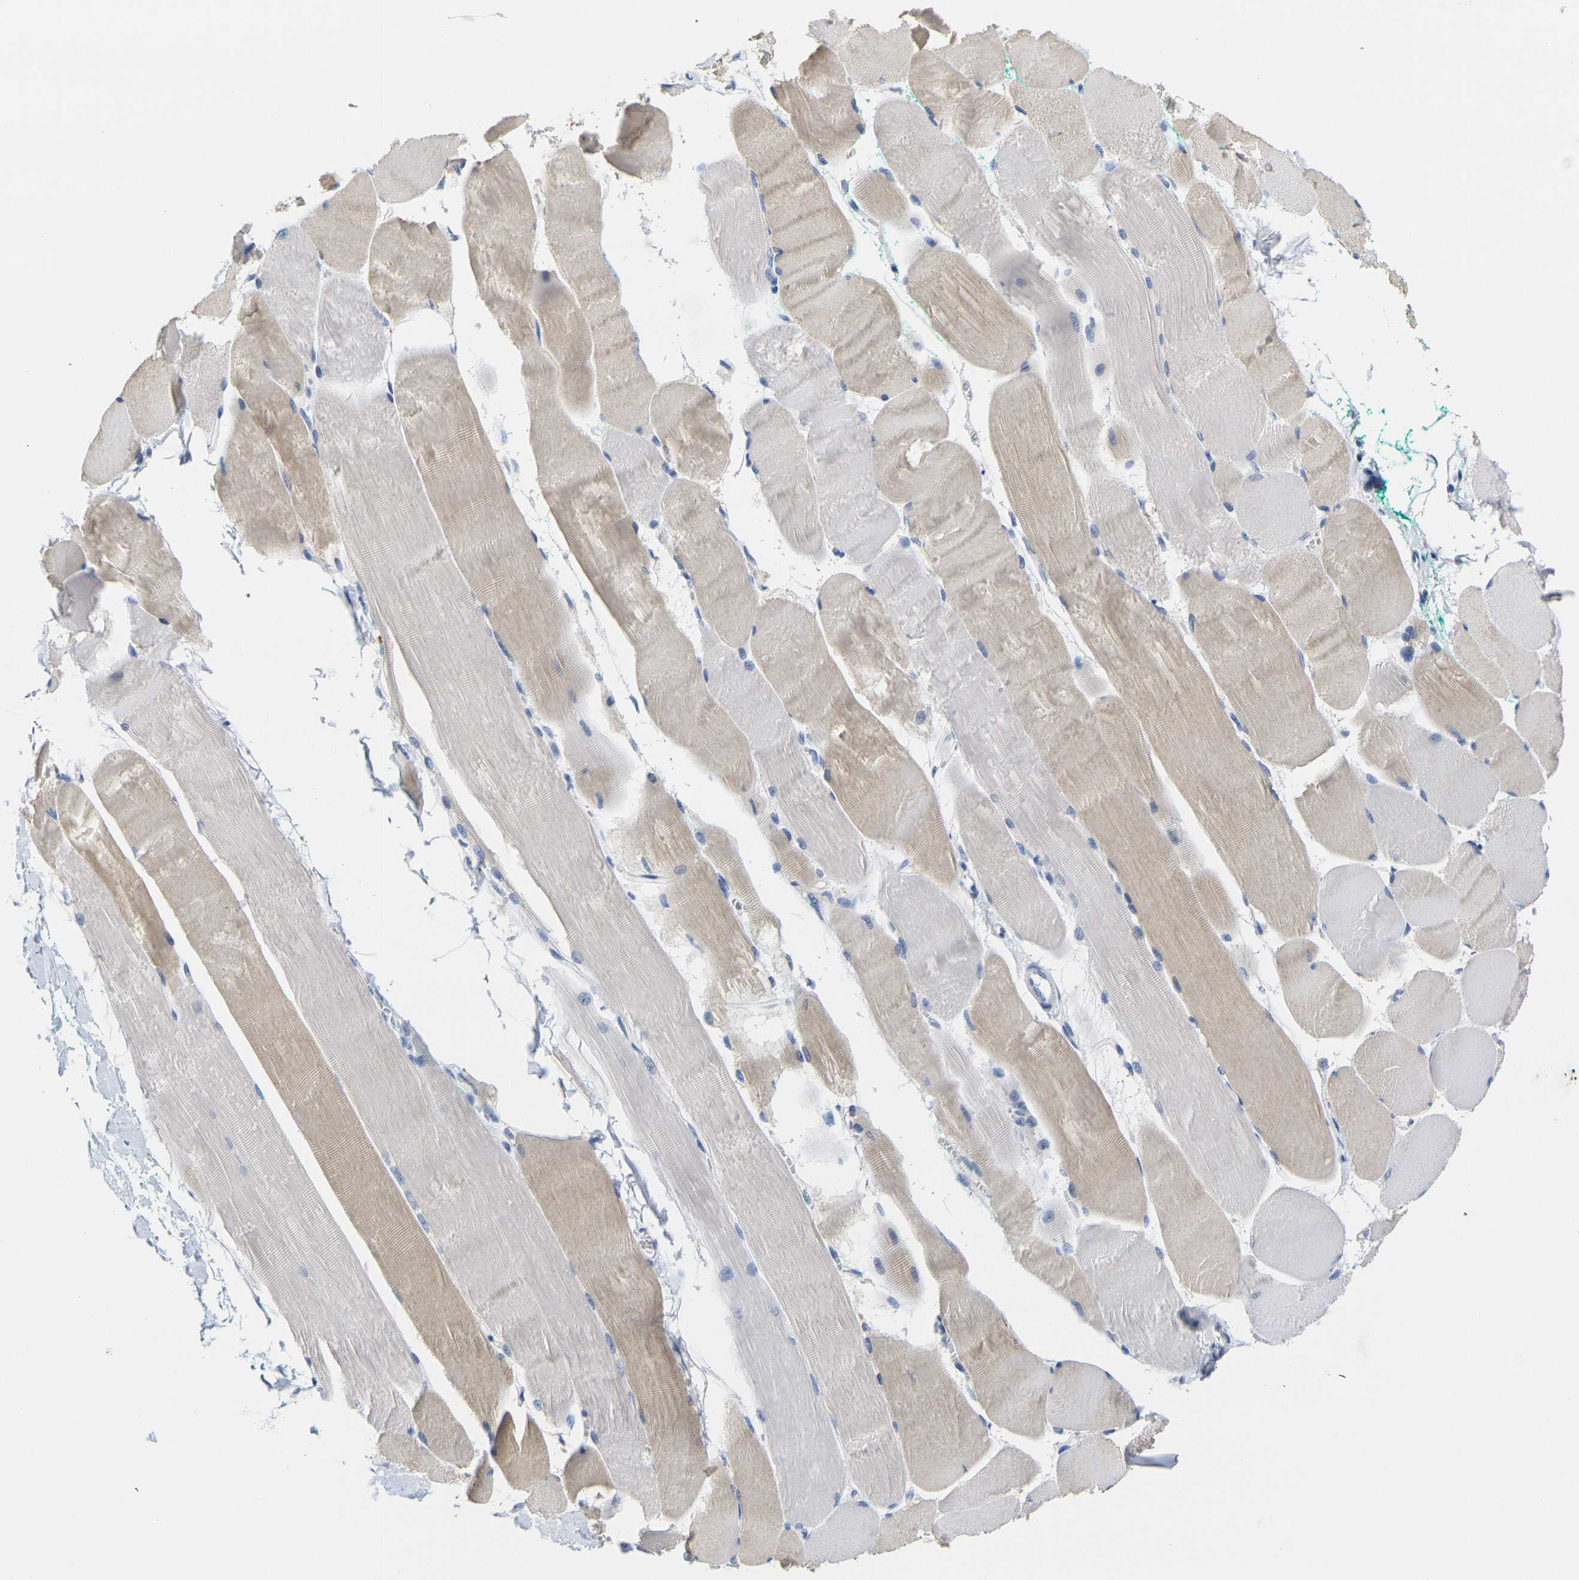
{"staining": {"intensity": "weak", "quantity": "<25%", "location": "cytoplasmic/membranous"}, "tissue": "skeletal muscle", "cell_type": "Myocytes", "image_type": "normal", "snomed": [{"axis": "morphology", "description": "Normal tissue, NOS"}, {"axis": "morphology", "description": "Squamous cell carcinoma, NOS"}, {"axis": "topography", "description": "Skeletal muscle"}], "caption": "Myocytes show no significant protein positivity in unremarkable skeletal muscle. (DAB immunohistochemistry with hematoxylin counter stain).", "gene": "NOCT", "patient": {"sex": "male", "age": 51}}